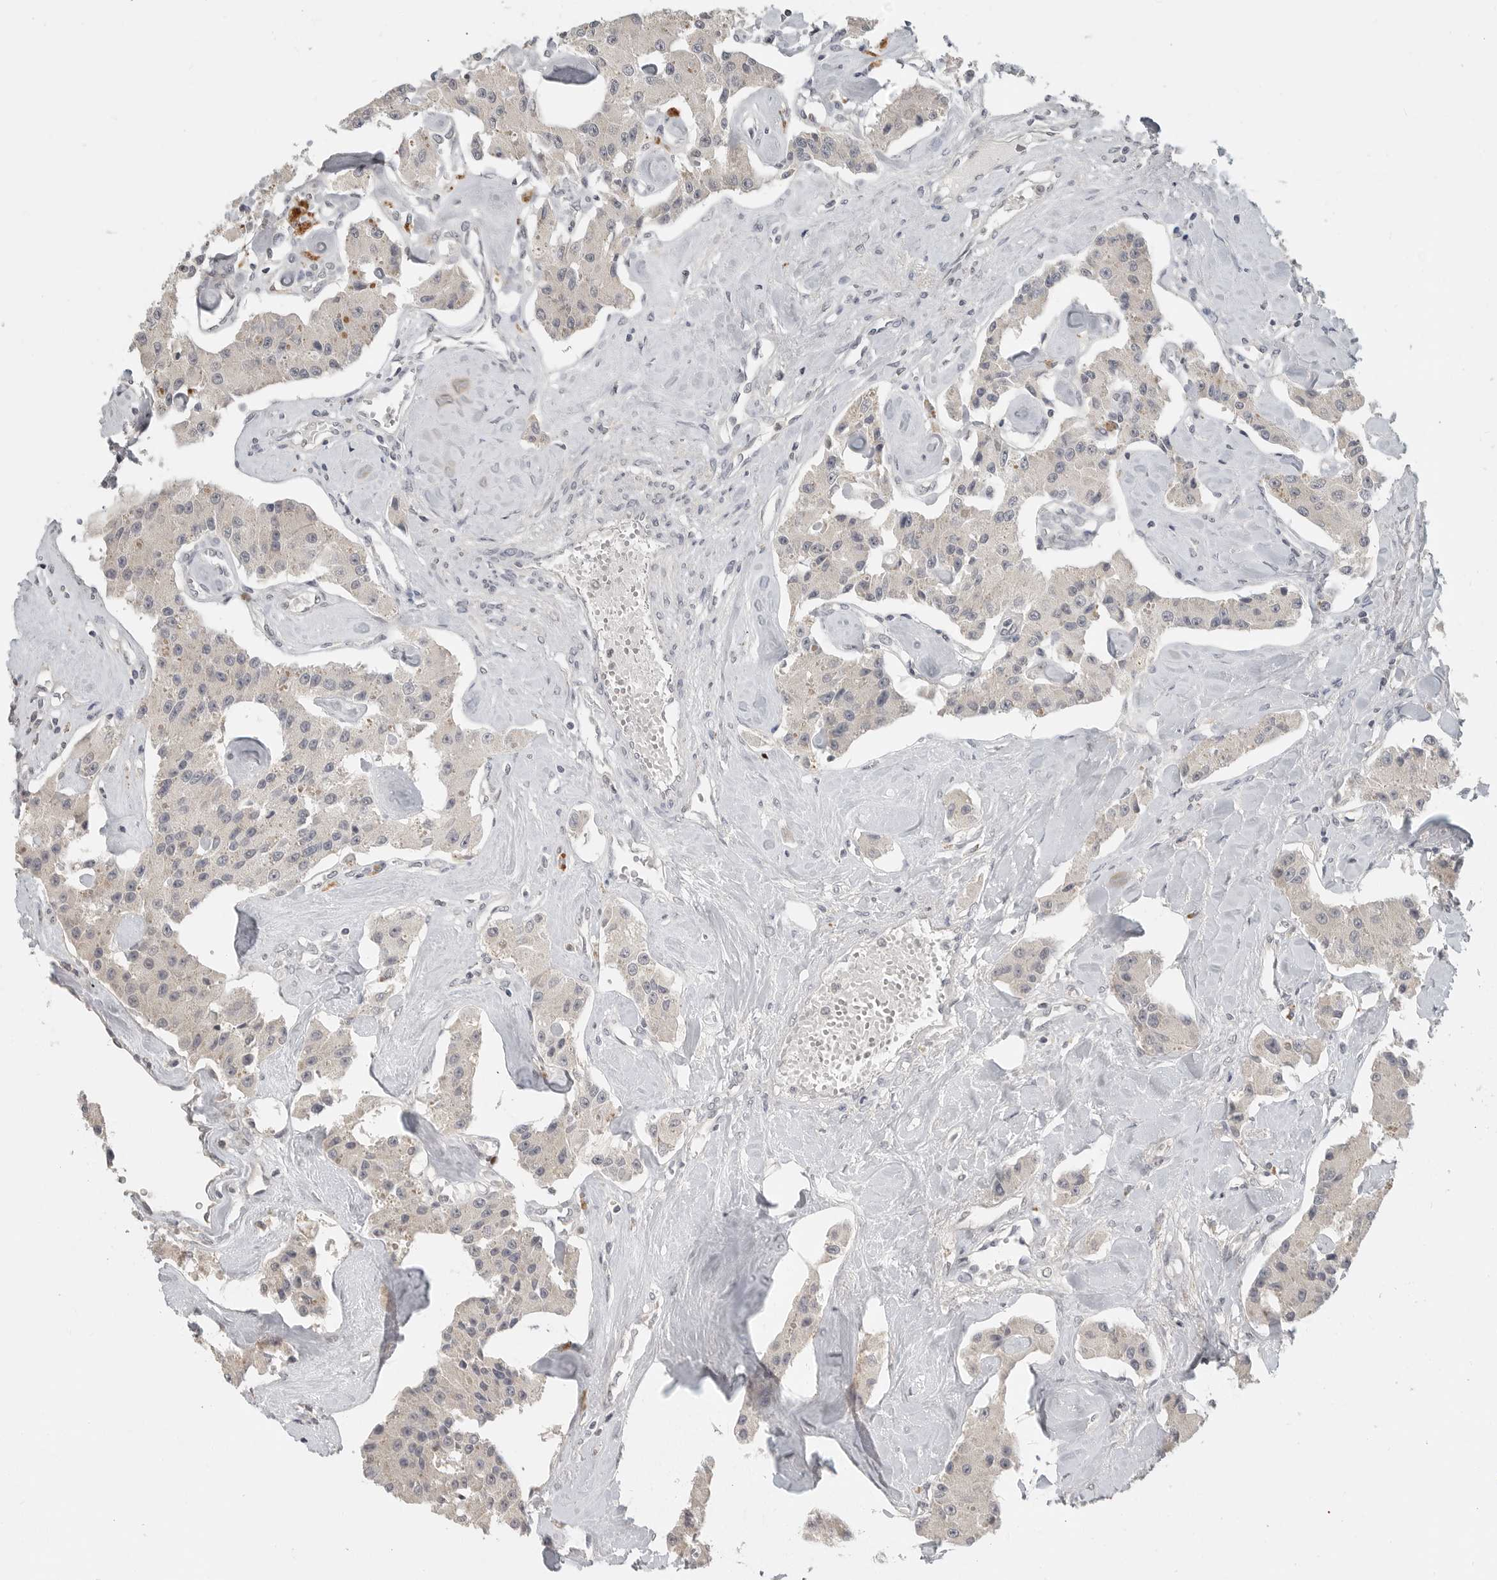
{"staining": {"intensity": "negative", "quantity": "none", "location": "none"}, "tissue": "carcinoid", "cell_type": "Tumor cells", "image_type": "cancer", "snomed": [{"axis": "morphology", "description": "Carcinoid, malignant, NOS"}, {"axis": "topography", "description": "Pancreas"}], "caption": "This is an IHC micrograph of human carcinoid (malignant). There is no expression in tumor cells.", "gene": "FOXP3", "patient": {"sex": "male", "age": 41}}